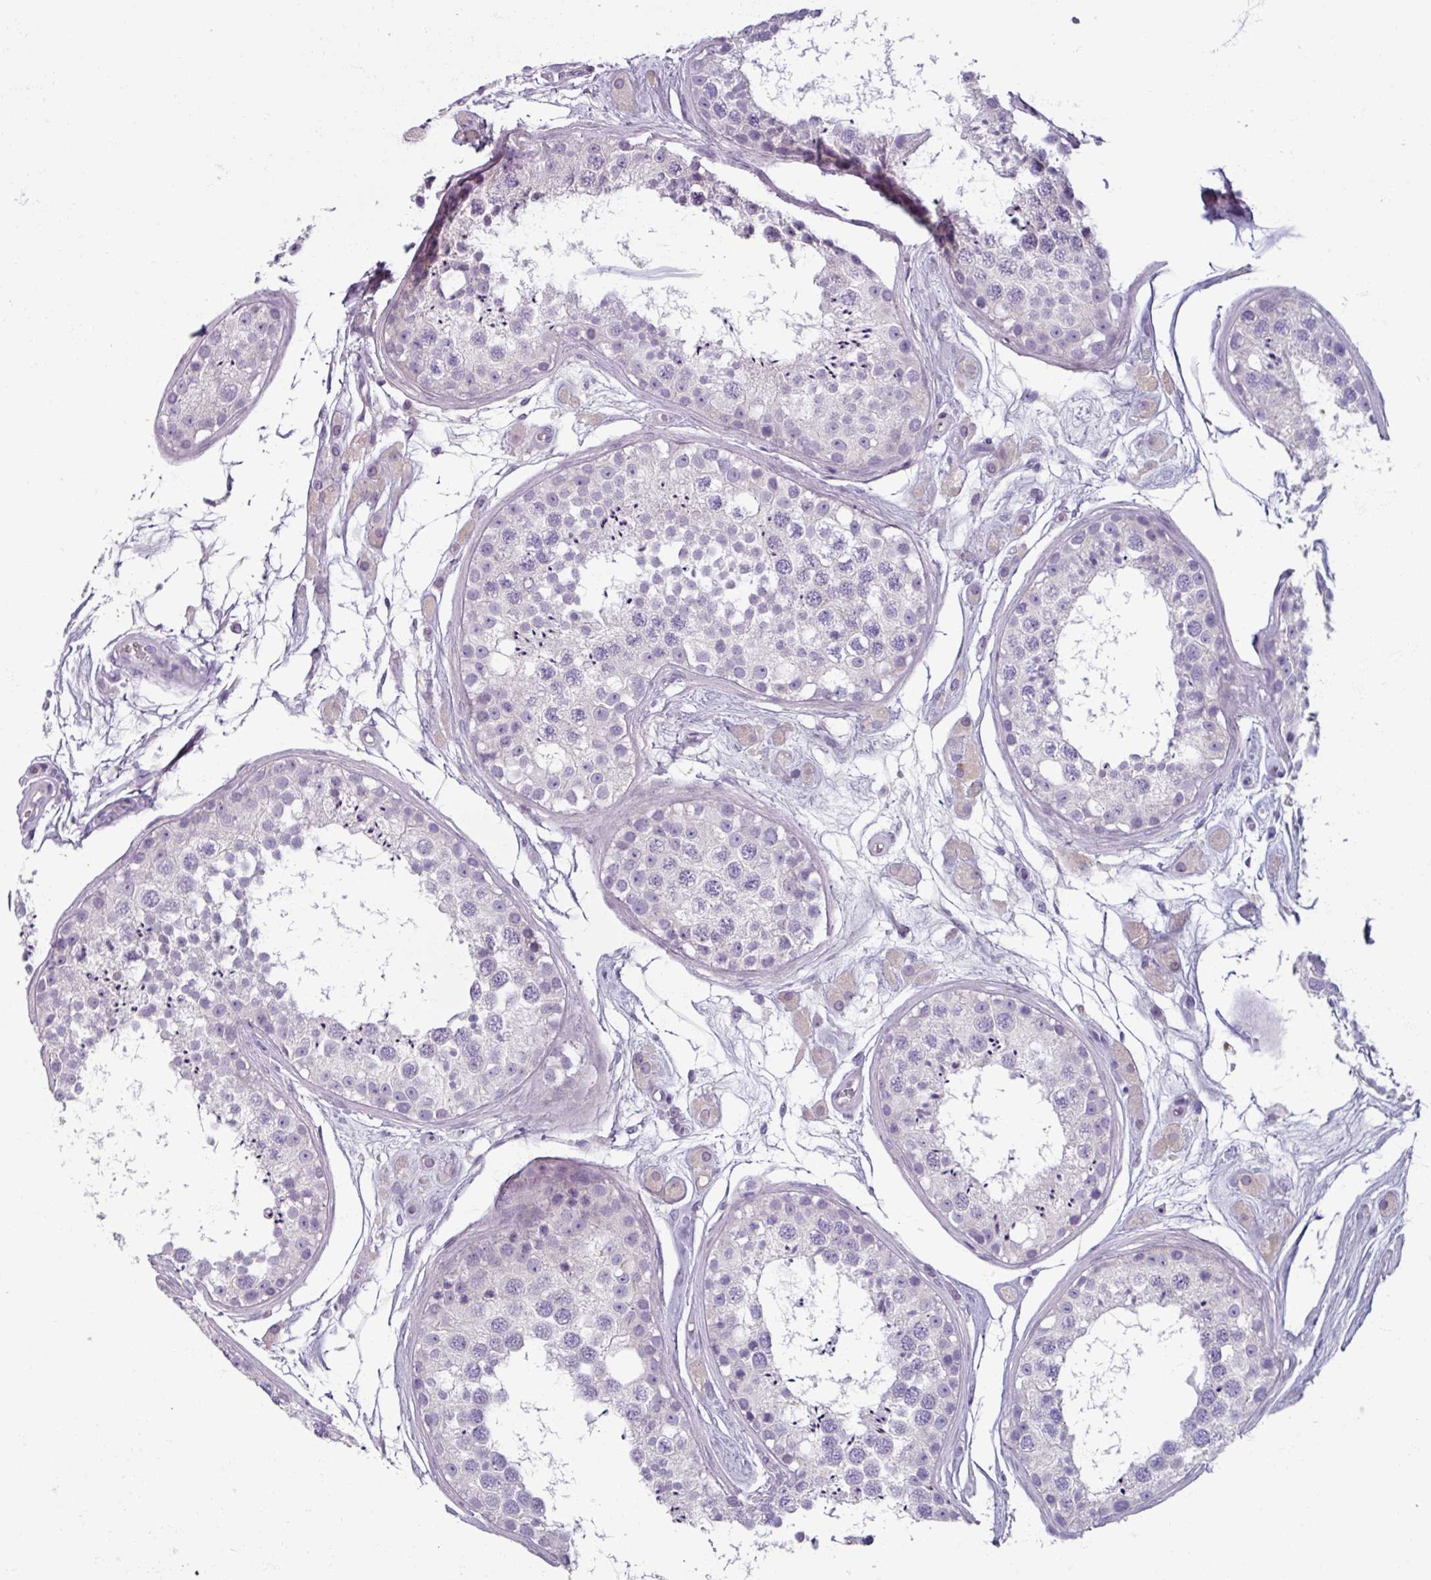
{"staining": {"intensity": "negative", "quantity": "none", "location": "none"}, "tissue": "testis", "cell_type": "Cells in seminiferous ducts", "image_type": "normal", "snomed": [{"axis": "morphology", "description": "Normal tissue, NOS"}, {"axis": "topography", "description": "Testis"}], "caption": "Cells in seminiferous ducts show no significant expression in normal testis. (Stains: DAB immunohistochemistry with hematoxylin counter stain, Microscopy: brightfield microscopy at high magnification).", "gene": "SMIM11", "patient": {"sex": "male", "age": 25}}